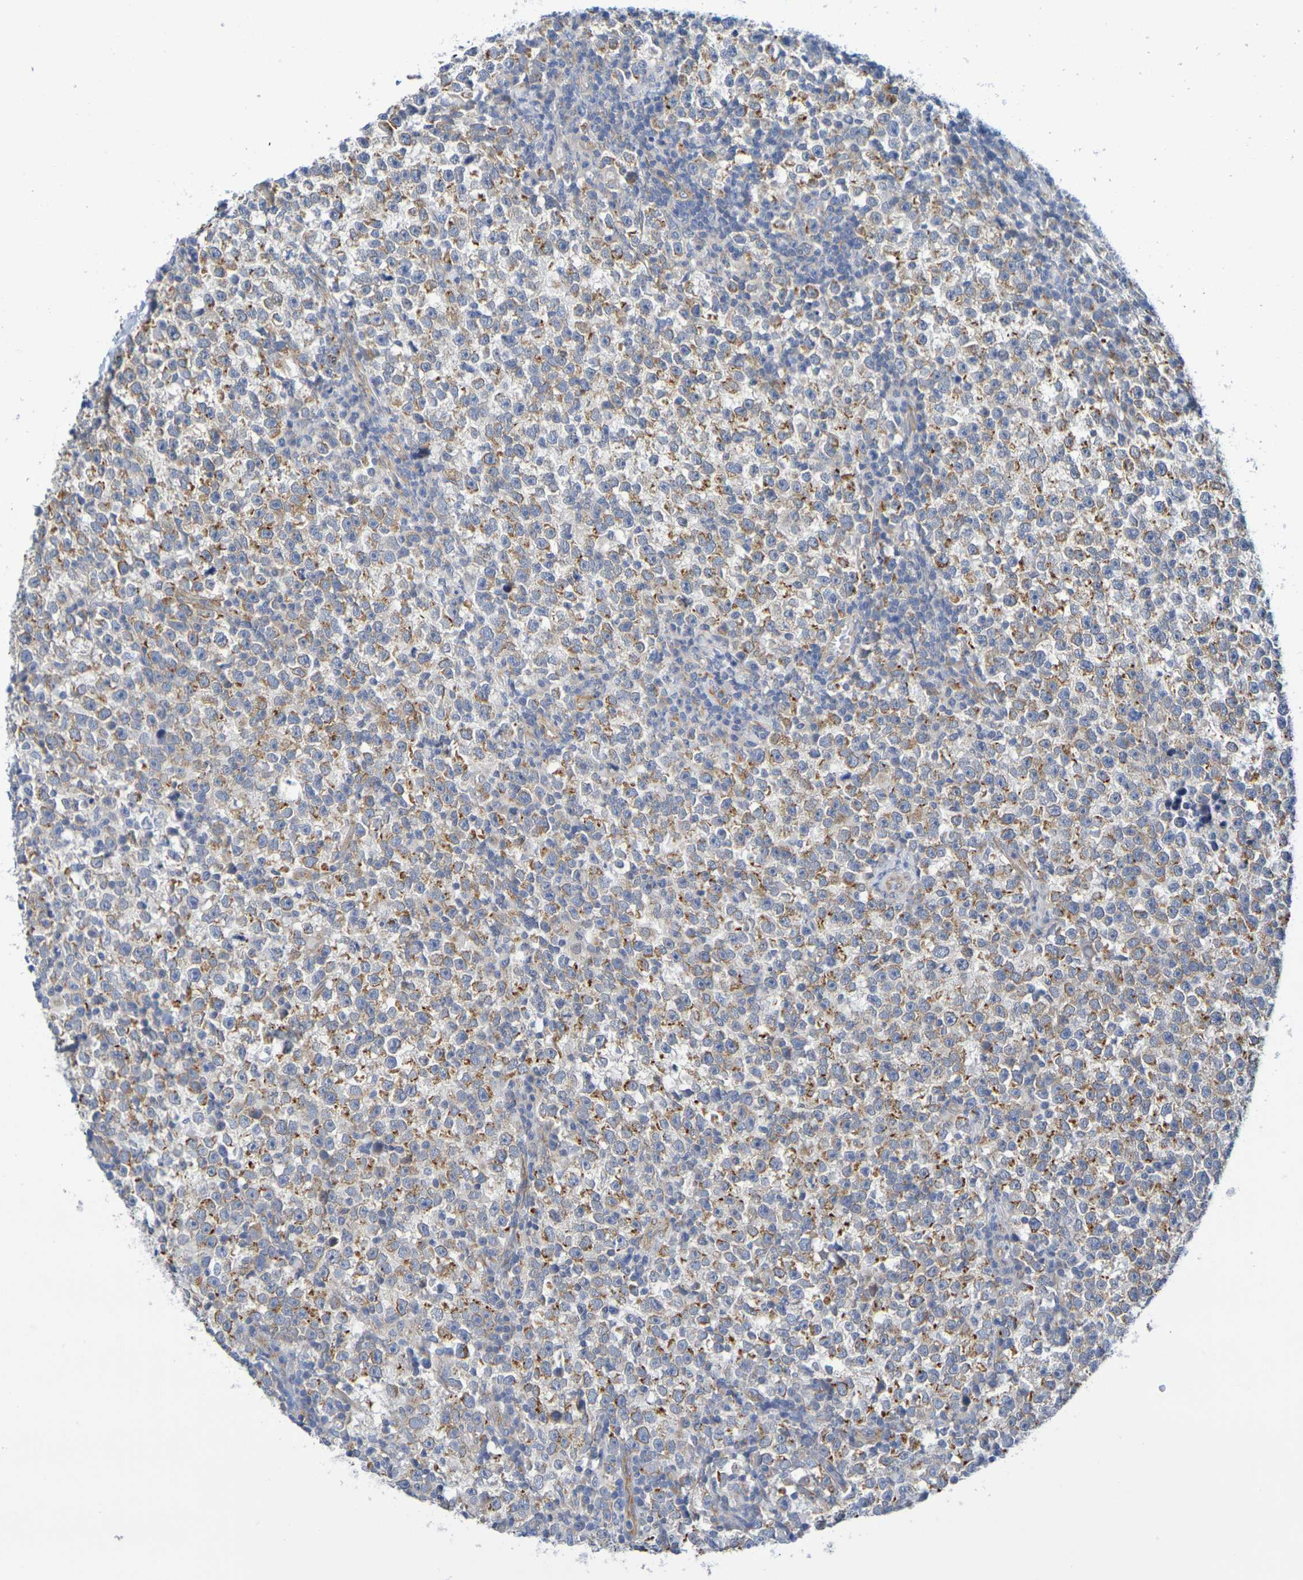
{"staining": {"intensity": "moderate", "quantity": ">75%", "location": "cytoplasmic/membranous"}, "tissue": "testis cancer", "cell_type": "Tumor cells", "image_type": "cancer", "snomed": [{"axis": "morphology", "description": "Seminoma, NOS"}, {"axis": "topography", "description": "Testis"}], "caption": "Immunohistochemistry (IHC) micrograph of neoplastic tissue: human testis cancer (seminoma) stained using IHC exhibits medium levels of moderate protein expression localized specifically in the cytoplasmic/membranous of tumor cells, appearing as a cytoplasmic/membranous brown color.", "gene": "TMCC3", "patient": {"sex": "male", "age": 43}}